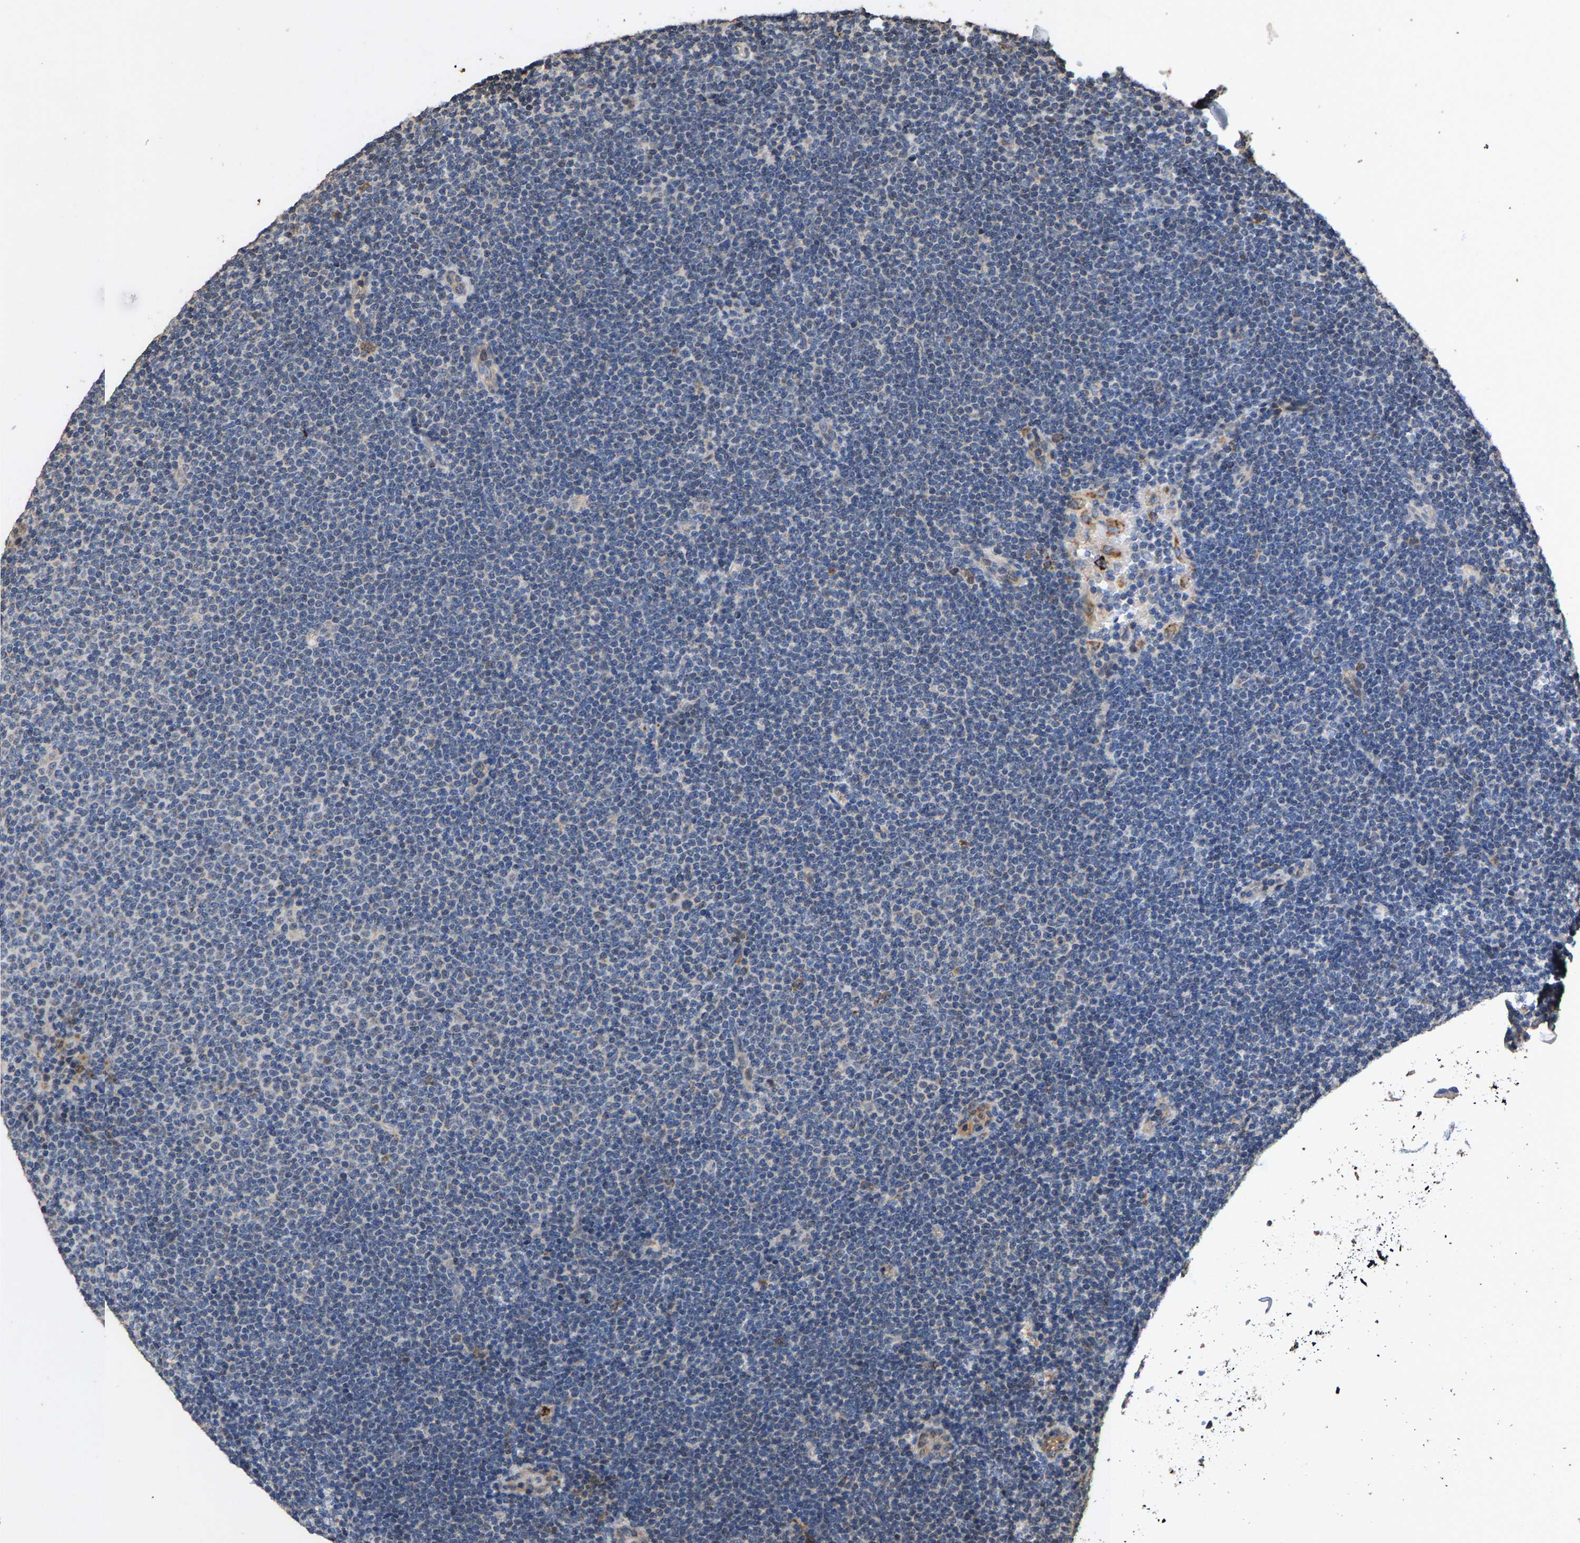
{"staining": {"intensity": "negative", "quantity": "none", "location": "none"}, "tissue": "lymphoma", "cell_type": "Tumor cells", "image_type": "cancer", "snomed": [{"axis": "morphology", "description": "Malignant lymphoma, non-Hodgkin's type, Low grade"}, {"axis": "topography", "description": "Lymph node"}], "caption": "This micrograph is of low-grade malignant lymphoma, non-Hodgkin's type stained with immunohistochemistry (IHC) to label a protein in brown with the nuclei are counter-stained blue. There is no positivity in tumor cells.", "gene": "TDRKH", "patient": {"sex": "female", "age": 53}}